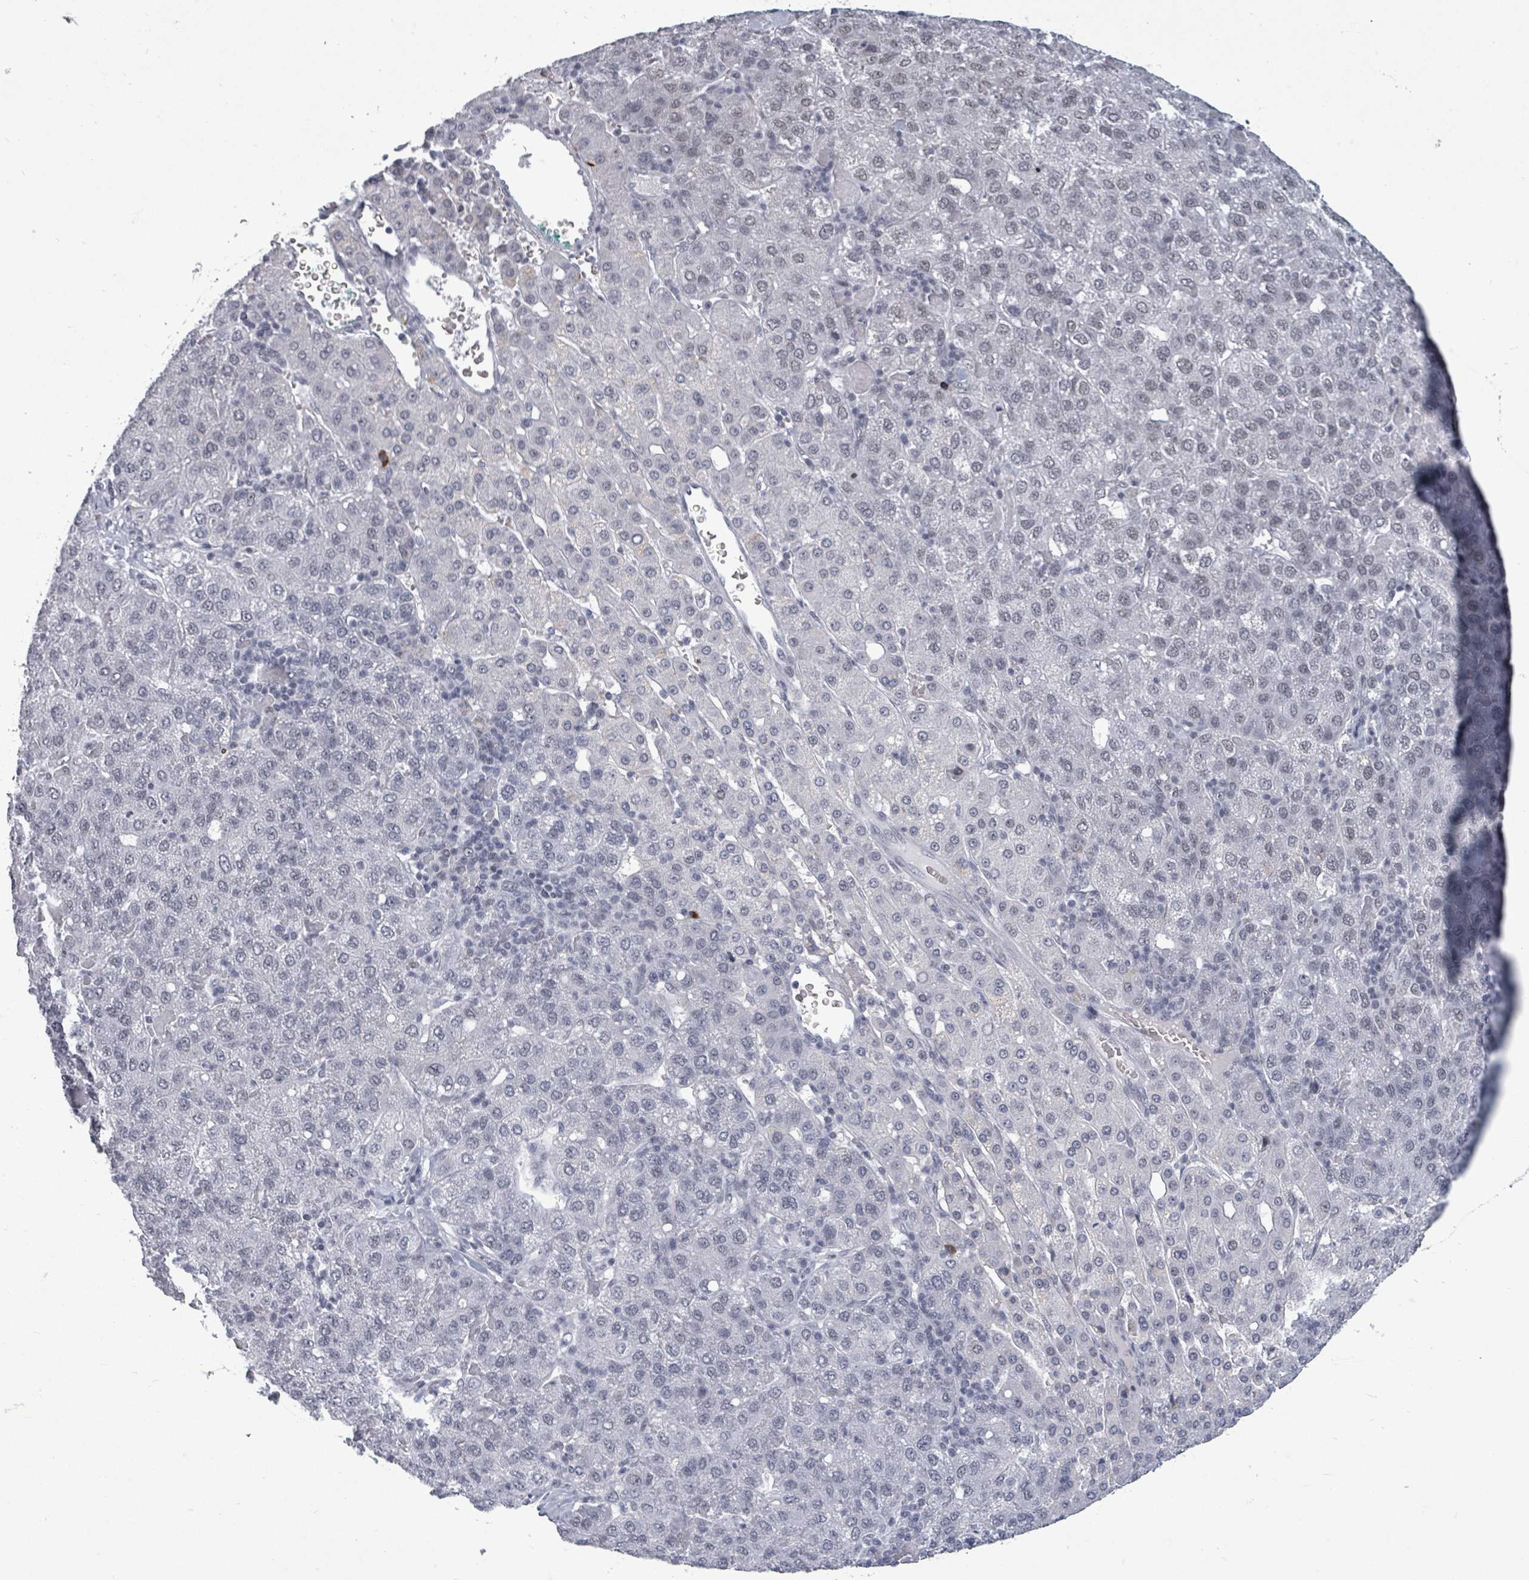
{"staining": {"intensity": "negative", "quantity": "none", "location": "none"}, "tissue": "liver cancer", "cell_type": "Tumor cells", "image_type": "cancer", "snomed": [{"axis": "morphology", "description": "Carcinoma, Hepatocellular, NOS"}, {"axis": "topography", "description": "Liver"}], "caption": "High magnification brightfield microscopy of liver cancer (hepatocellular carcinoma) stained with DAB (brown) and counterstained with hematoxylin (blue): tumor cells show no significant positivity.", "gene": "ERCC5", "patient": {"sex": "male", "age": 65}}